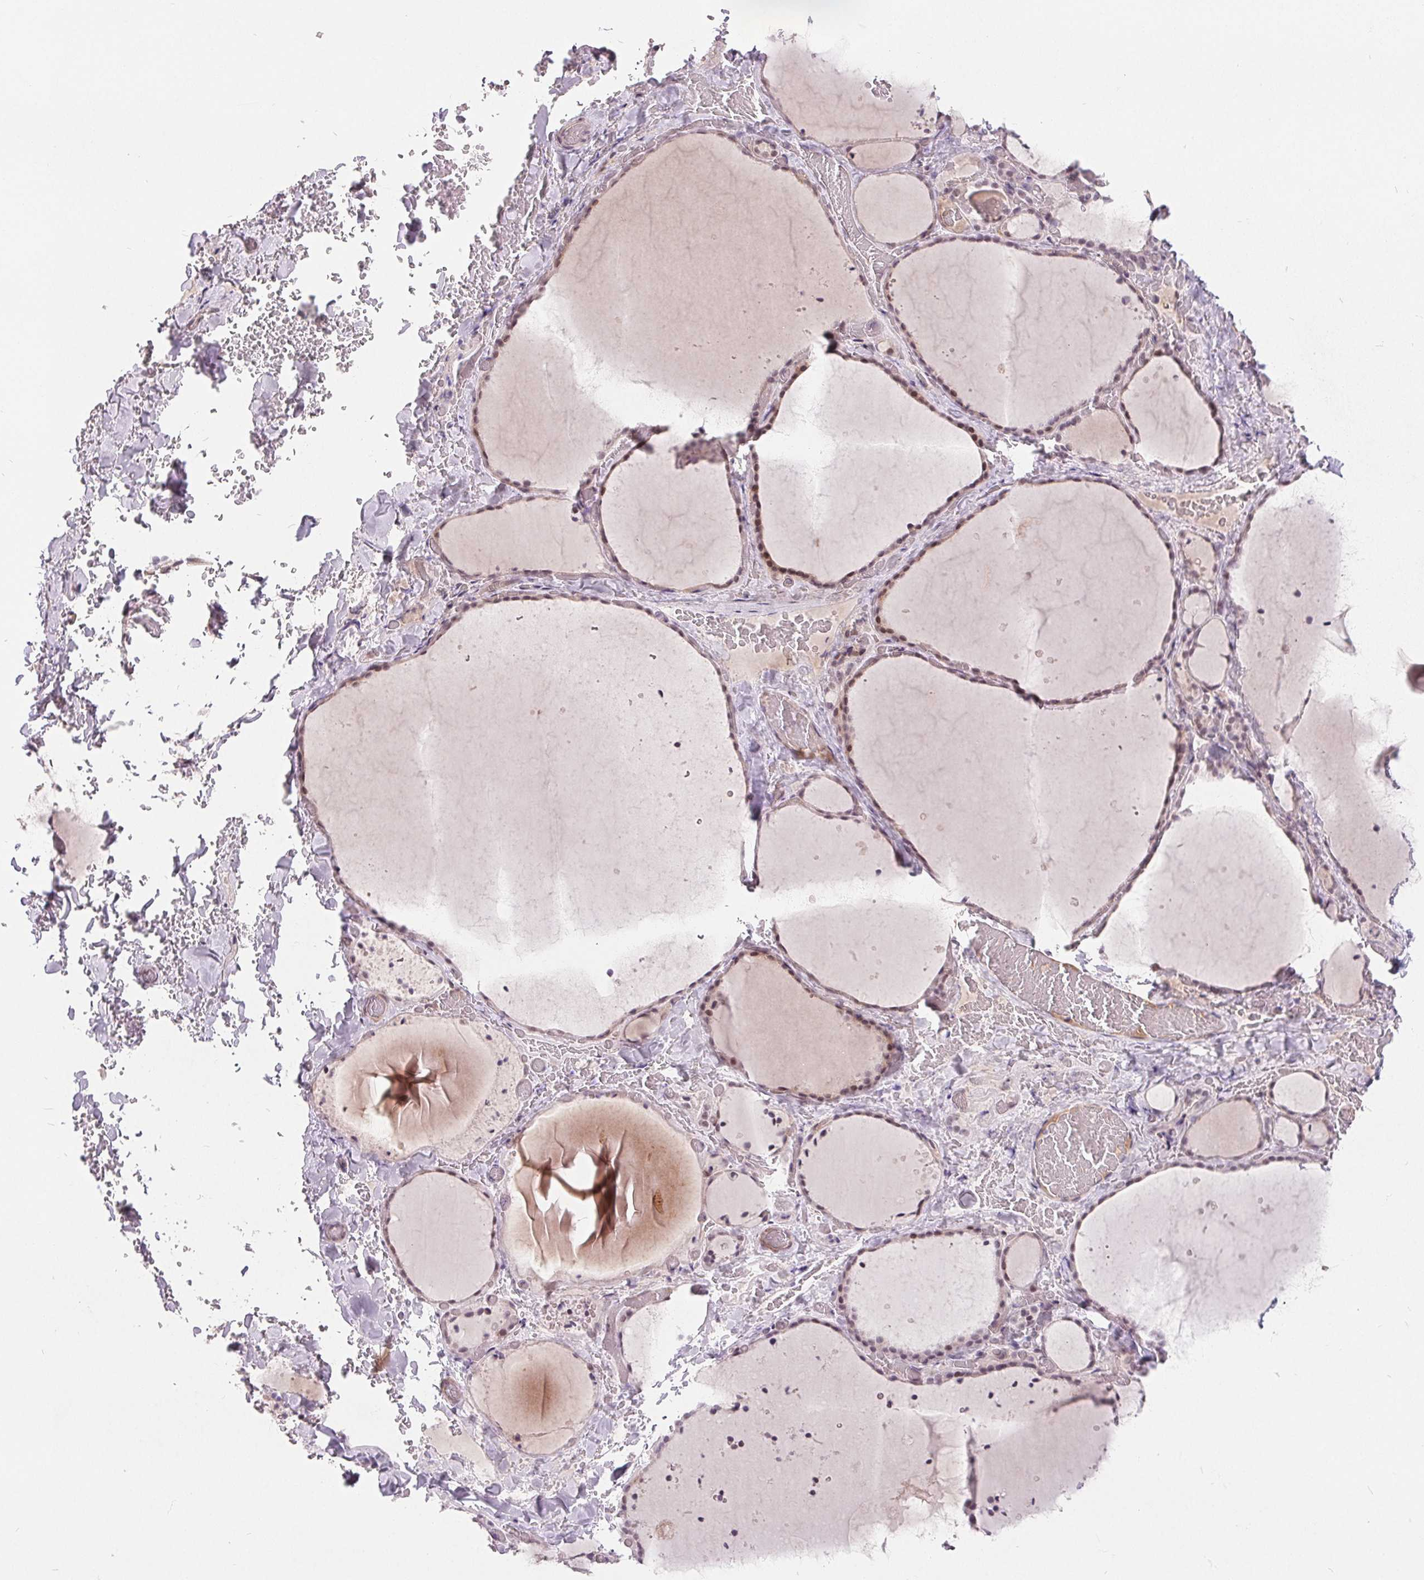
{"staining": {"intensity": "moderate", "quantity": "<25%", "location": "nuclear"}, "tissue": "thyroid gland", "cell_type": "Glandular cells", "image_type": "normal", "snomed": [{"axis": "morphology", "description": "Normal tissue, NOS"}, {"axis": "topography", "description": "Thyroid gland"}], "caption": "Thyroid gland stained with DAB immunohistochemistry reveals low levels of moderate nuclear expression in approximately <25% of glandular cells. The staining was performed using DAB (3,3'-diaminobenzidine) to visualize the protein expression in brown, while the nuclei were stained in blue with hematoxylin (Magnification: 20x).", "gene": "NRG2", "patient": {"sex": "female", "age": 36}}